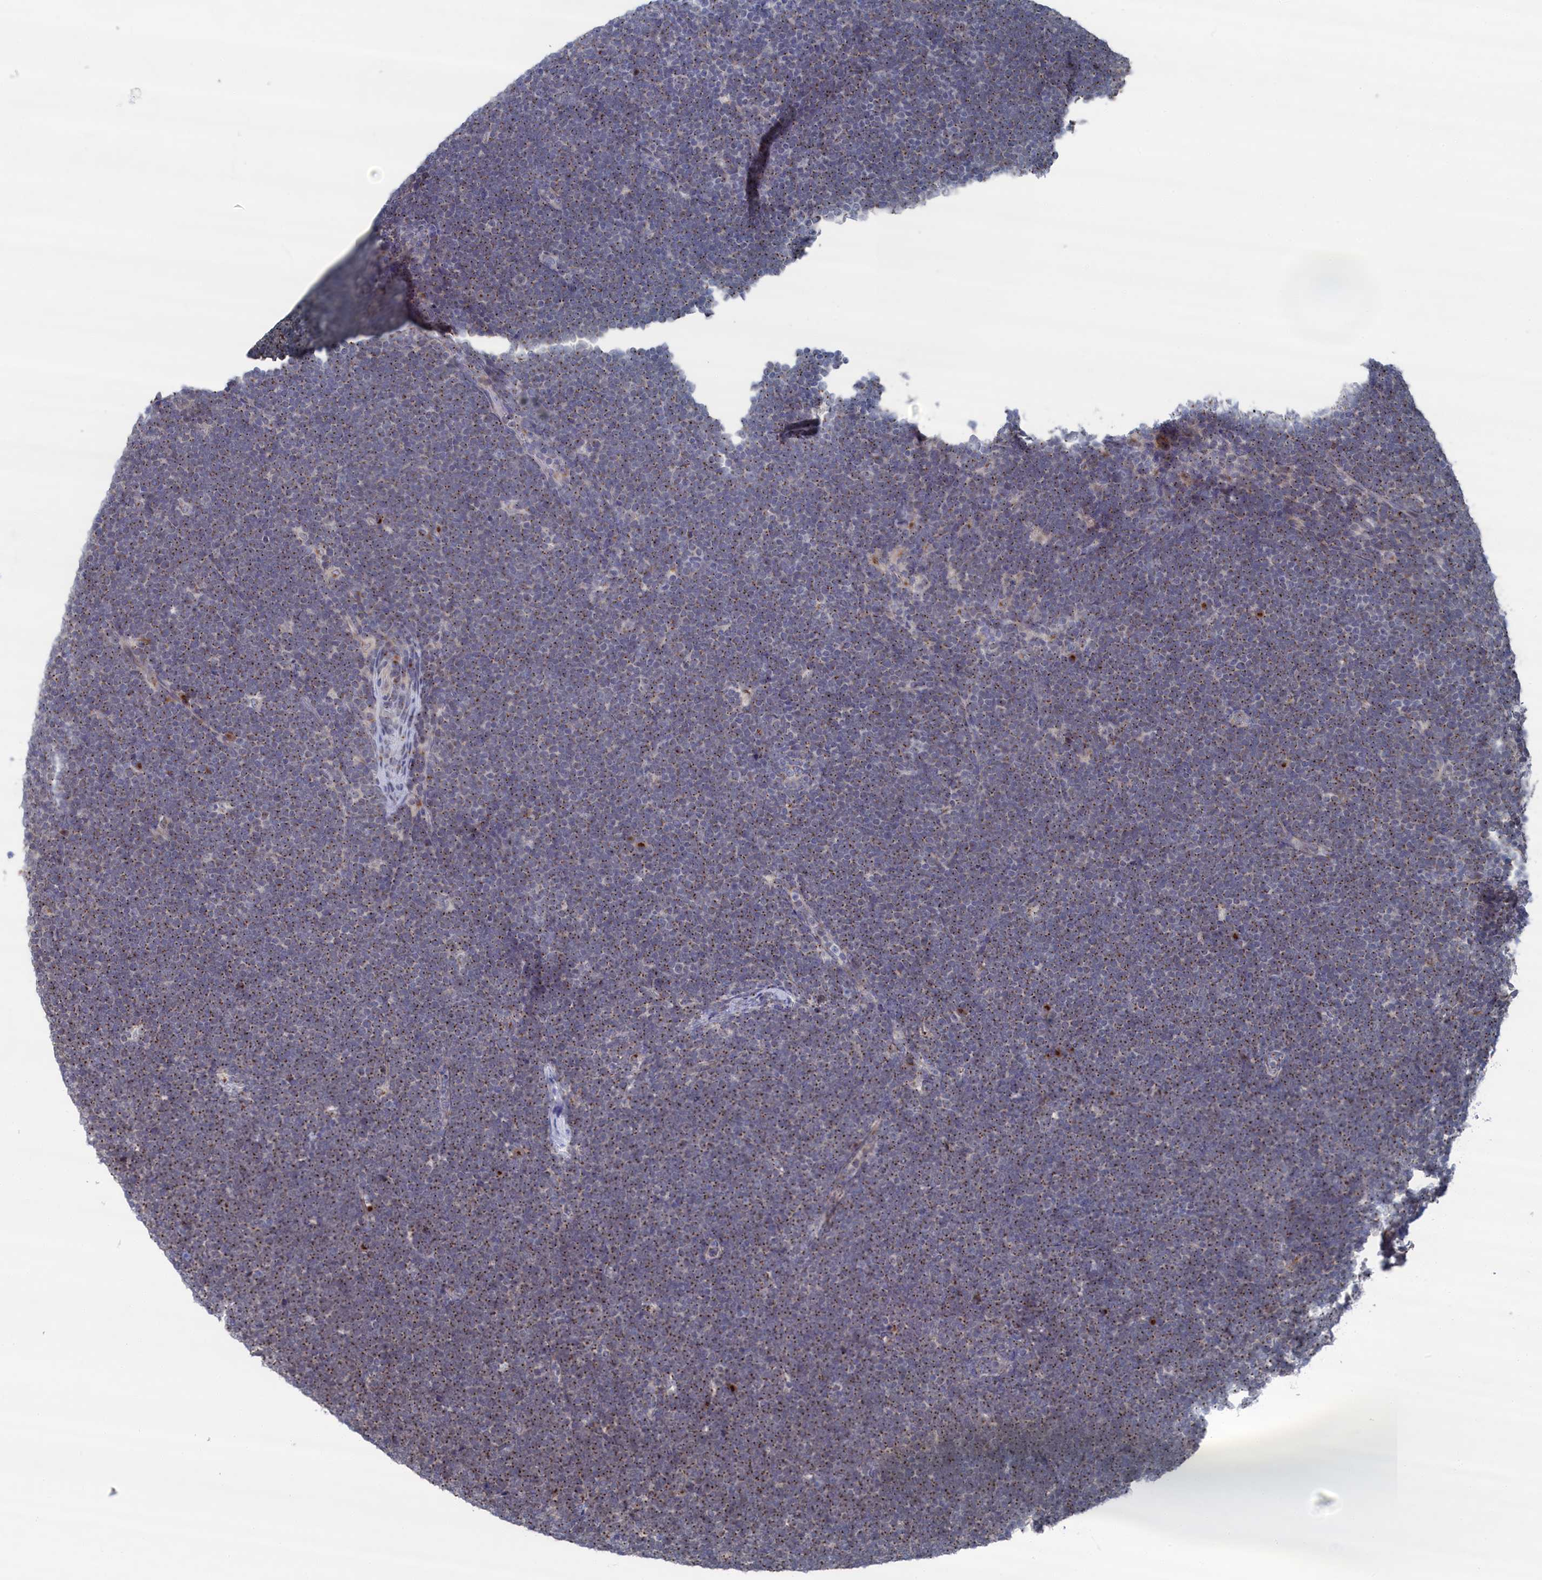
{"staining": {"intensity": "negative", "quantity": "none", "location": "none"}, "tissue": "lymphoma", "cell_type": "Tumor cells", "image_type": "cancer", "snomed": [{"axis": "morphology", "description": "Malignant lymphoma, non-Hodgkin's type, High grade"}, {"axis": "topography", "description": "Lymph node"}], "caption": "IHC of lymphoma displays no expression in tumor cells.", "gene": "IRX1", "patient": {"sex": "male", "age": 13}}